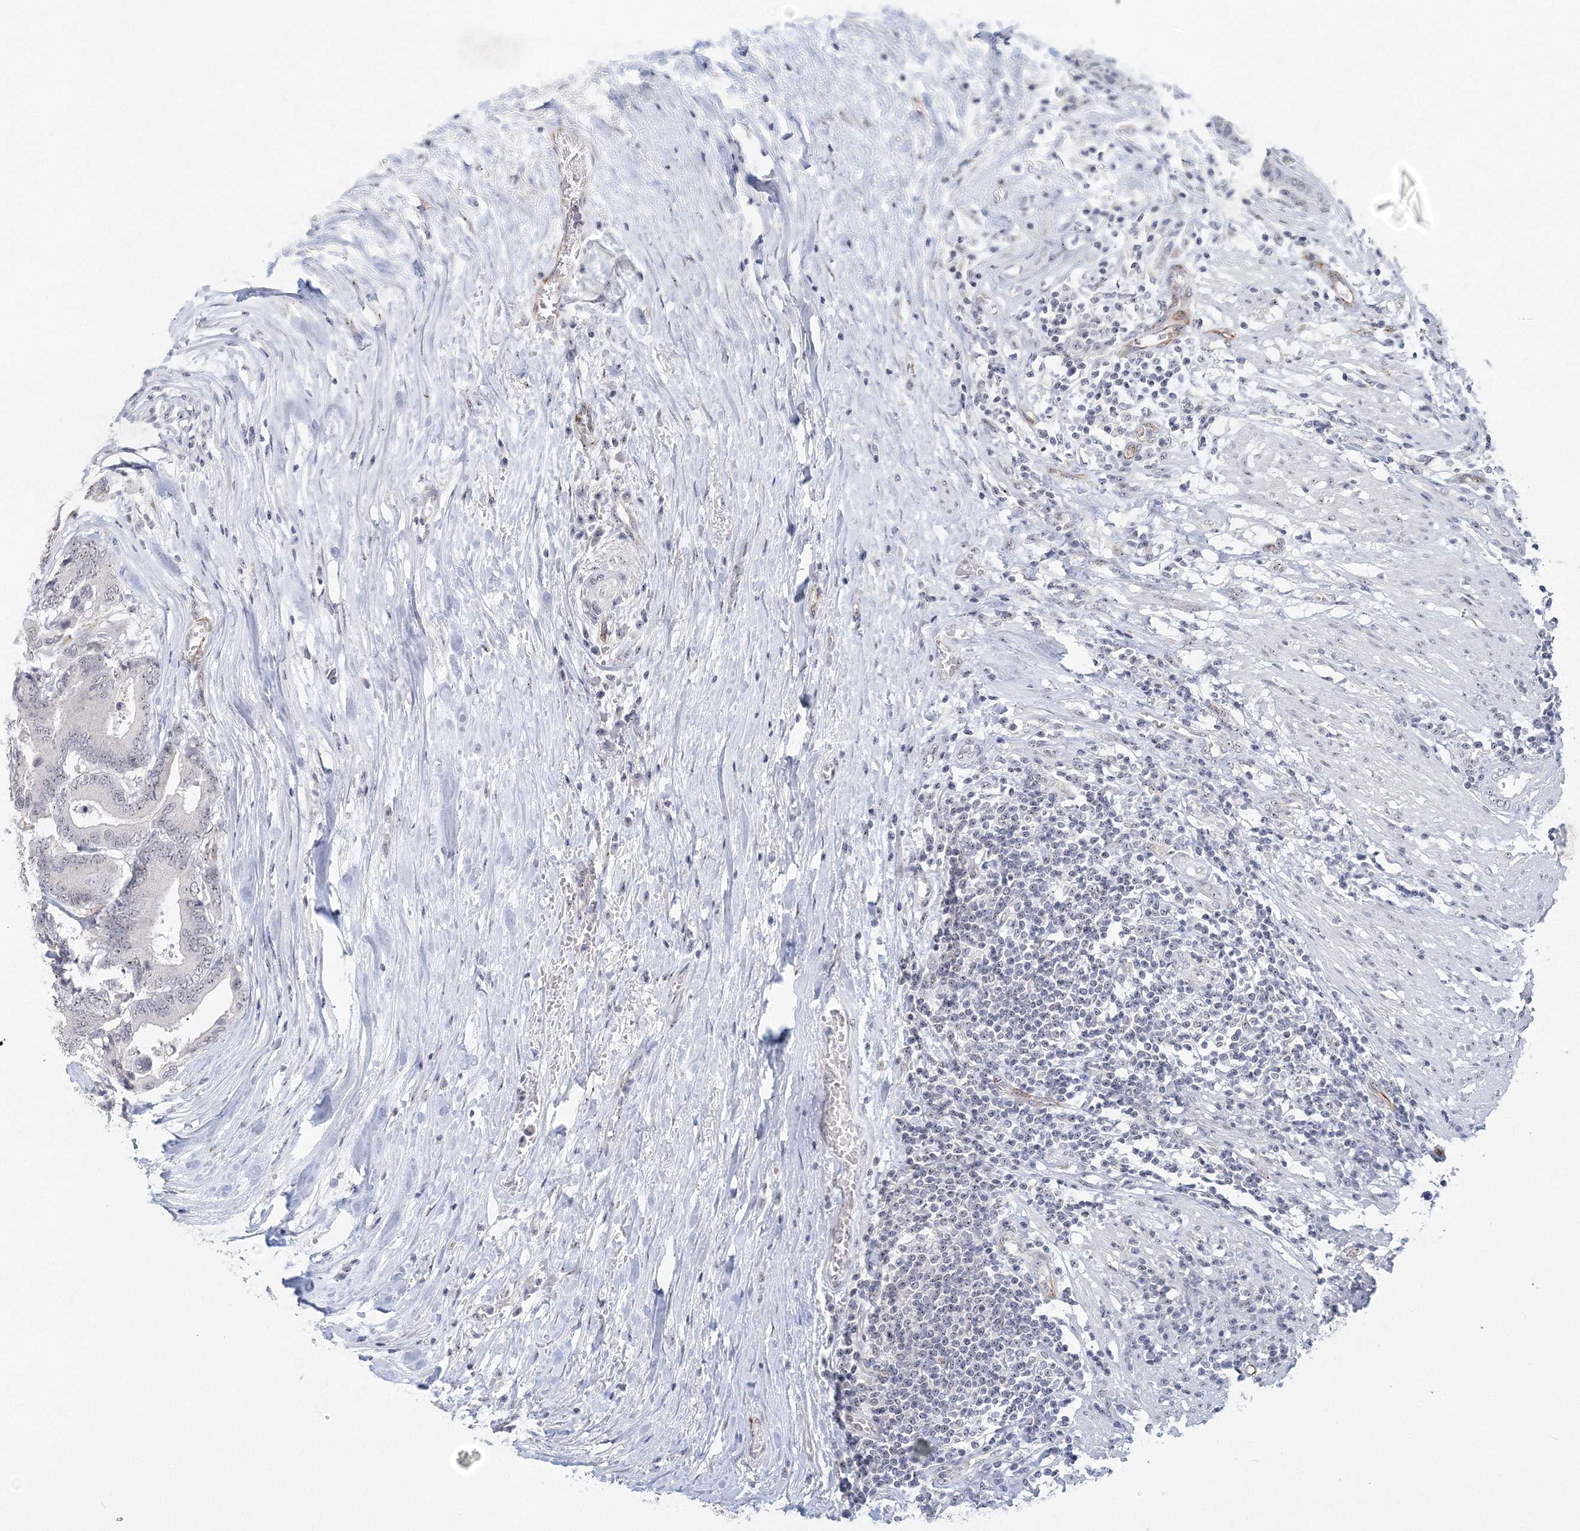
{"staining": {"intensity": "negative", "quantity": "none", "location": "none"}, "tissue": "colorectal cancer", "cell_type": "Tumor cells", "image_type": "cancer", "snomed": [{"axis": "morphology", "description": "Normal tissue, NOS"}, {"axis": "morphology", "description": "Adenocarcinoma, NOS"}, {"axis": "topography", "description": "Colon"}], "caption": "The photomicrograph displays no staining of tumor cells in colorectal adenocarcinoma. (Stains: DAB (3,3'-diaminobenzidine) immunohistochemistry with hematoxylin counter stain, Microscopy: brightfield microscopy at high magnification).", "gene": "SIRT7", "patient": {"sex": "male", "age": 82}}